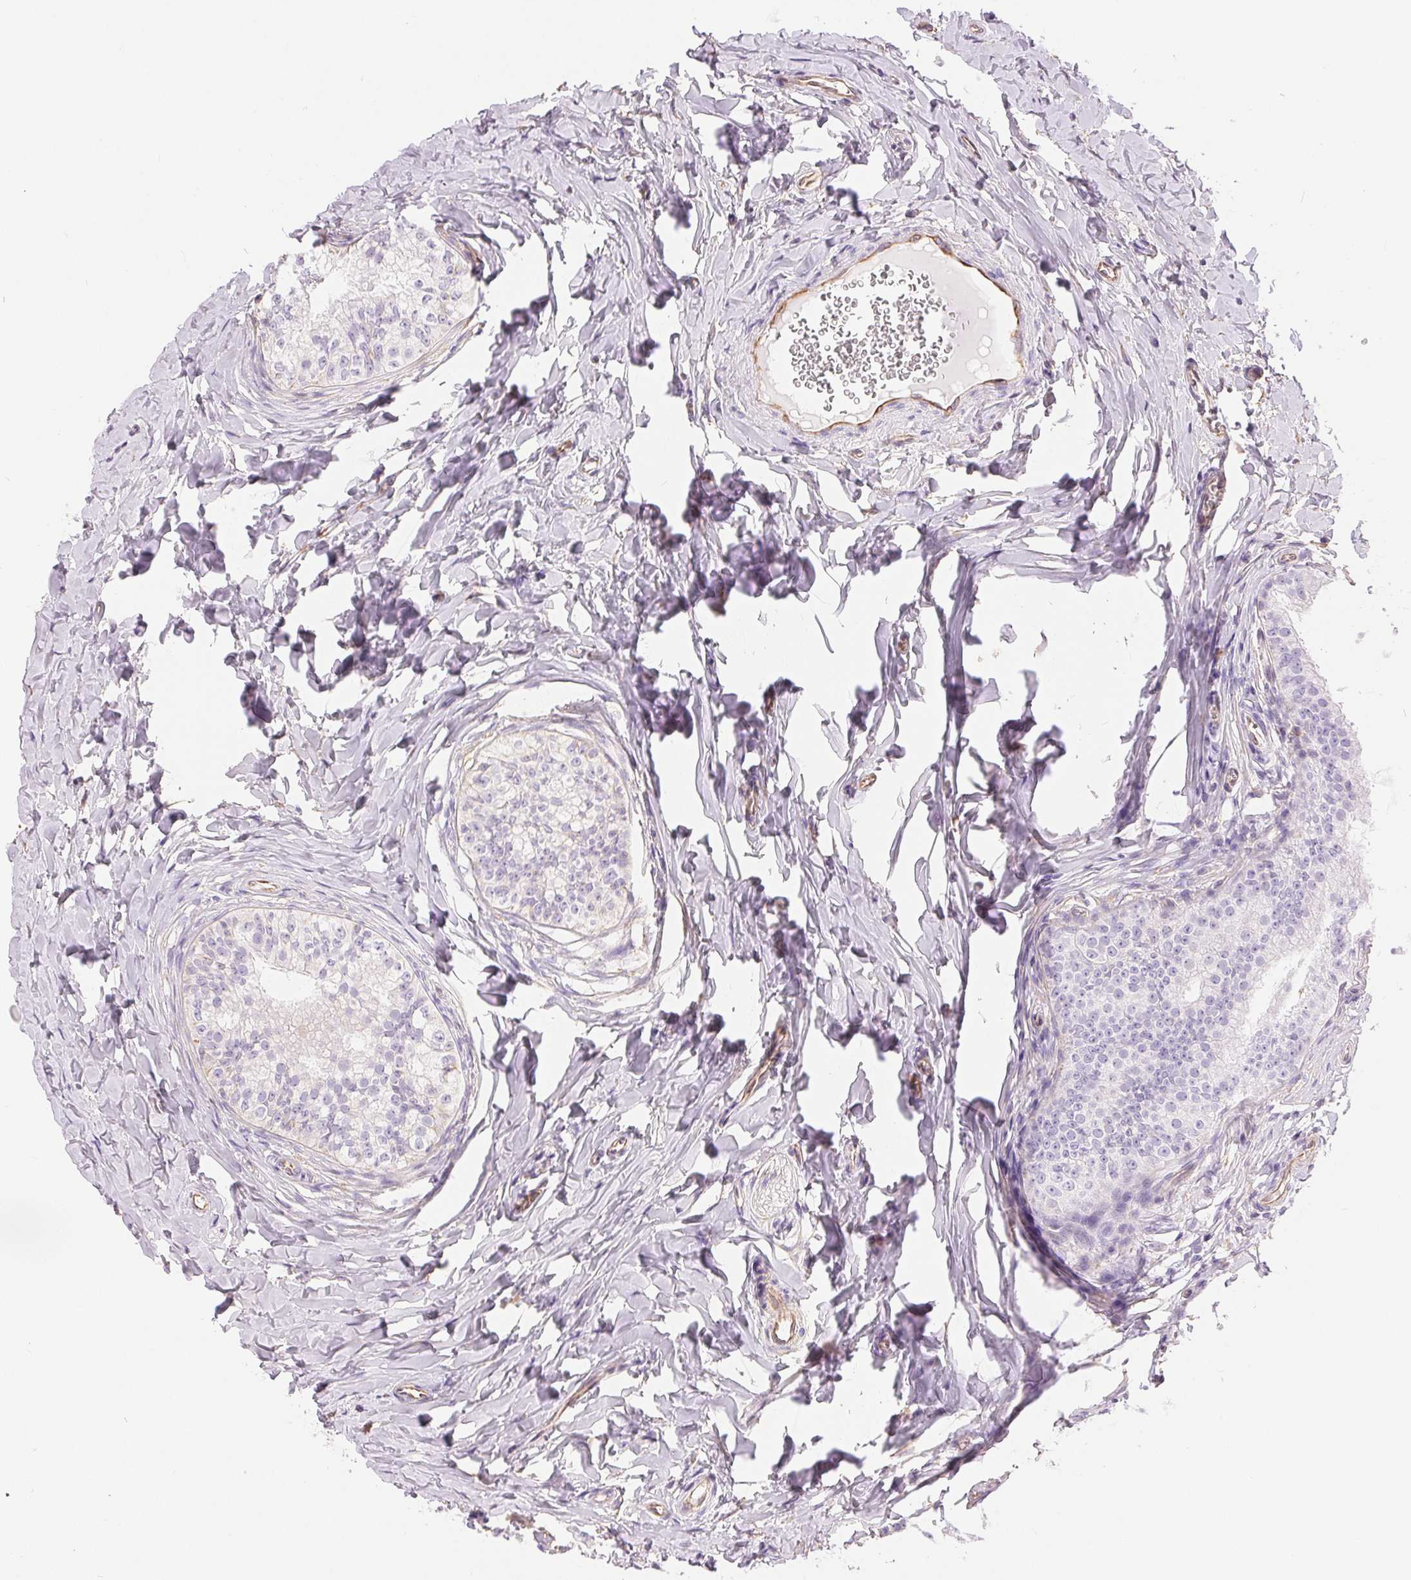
{"staining": {"intensity": "negative", "quantity": "none", "location": "none"}, "tissue": "epididymis", "cell_type": "Glandular cells", "image_type": "normal", "snomed": [{"axis": "morphology", "description": "Normal tissue, NOS"}, {"axis": "topography", "description": "Epididymis"}], "caption": "High magnification brightfield microscopy of normal epididymis stained with DAB (3,3'-diaminobenzidine) (brown) and counterstained with hematoxylin (blue): glandular cells show no significant expression.", "gene": "GFAP", "patient": {"sex": "male", "age": 24}}